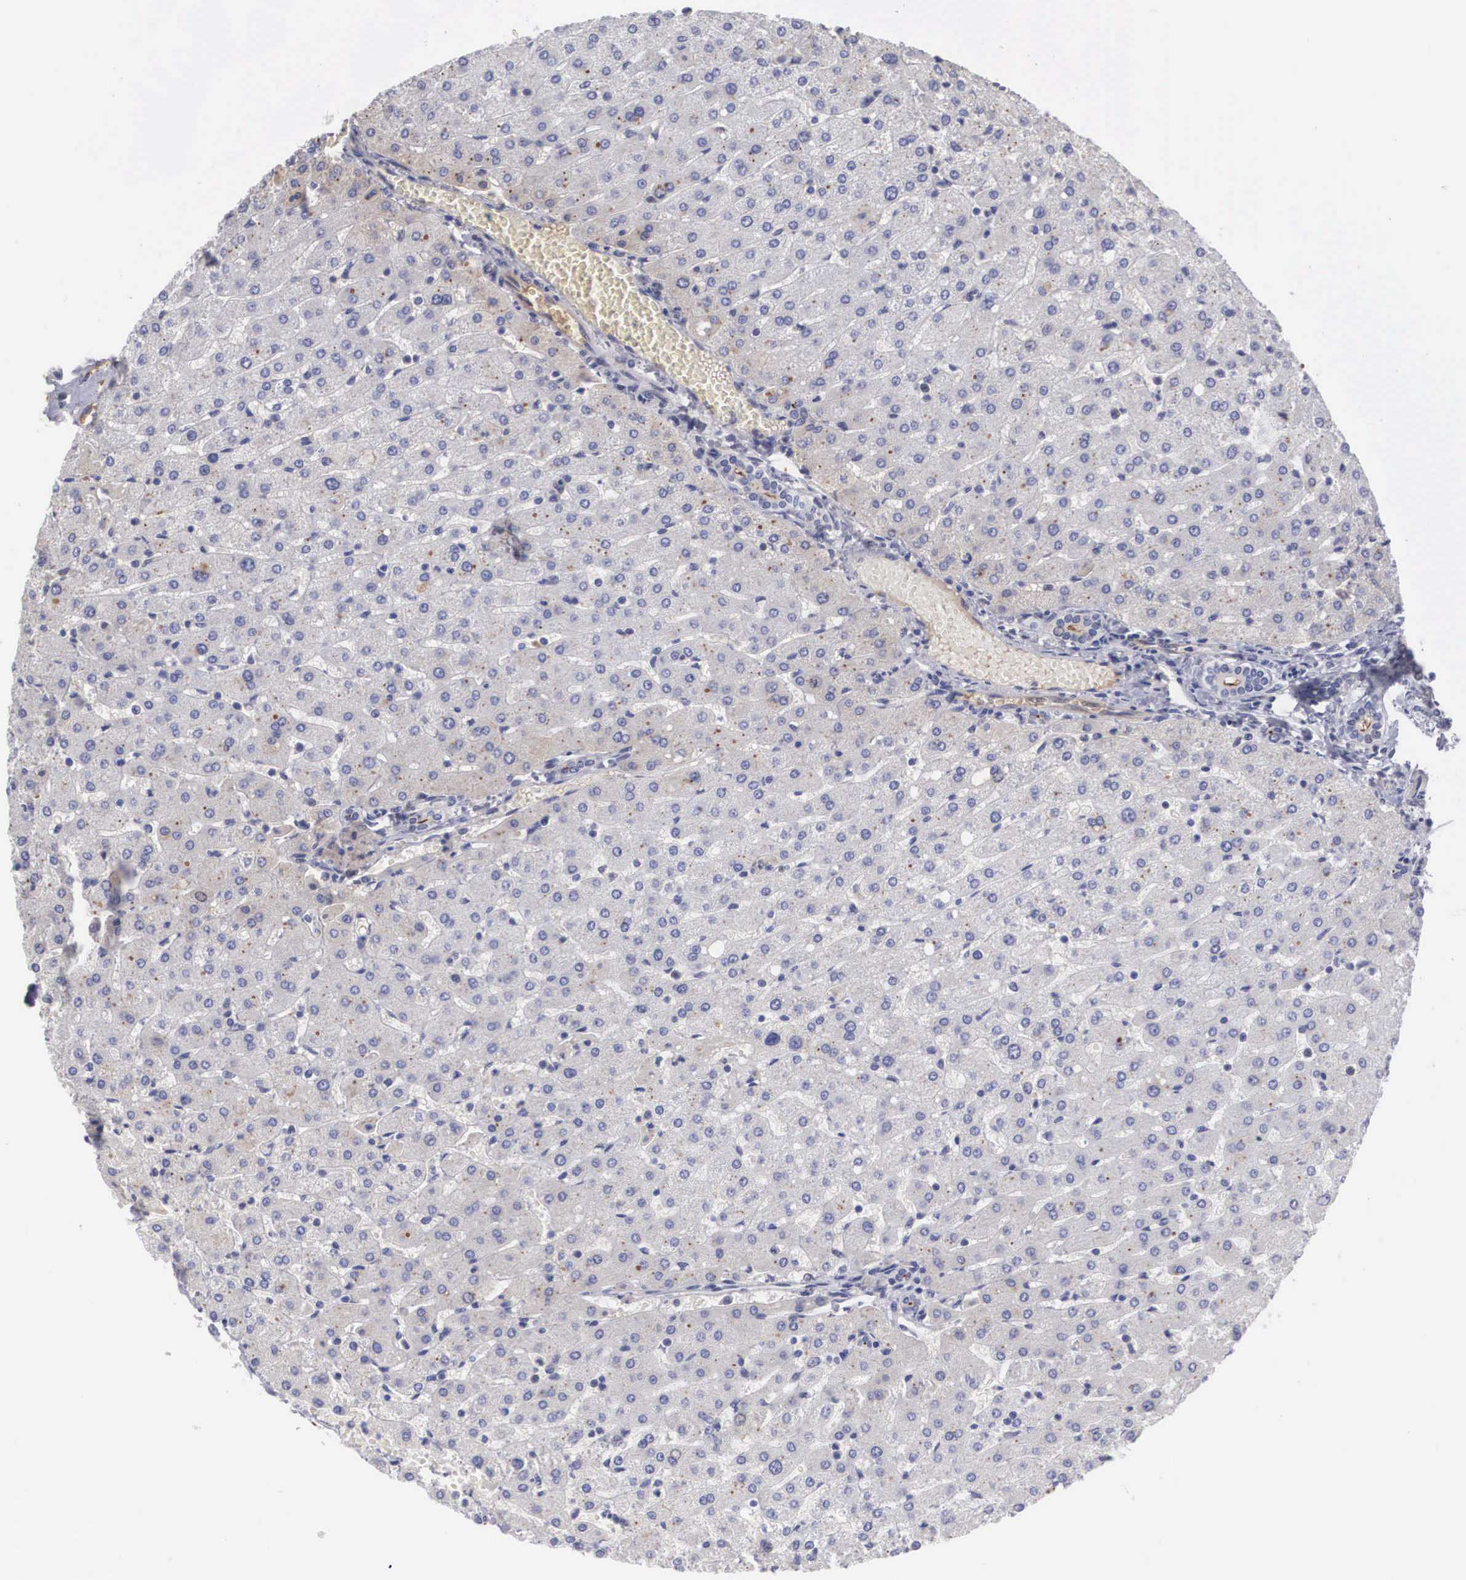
{"staining": {"intensity": "negative", "quantity": "none", "location": "none"}, "tissue": "liver", "cell_type": "Cholangiocytes", "image_type": "normal", "snomed": [{"axis": "morphology", "description": "Normal tissue, NOS"}, {"axis": "topography", "description": "Liver"}], "caption": "IHC of normal human liver displays no positivity in cholangiocytes. Brightfield microscopy of immunohistochemistry (IHC) stained with DAB (brown) and hematoxylin (blue), captured at high magnification.", "gene": "RBPJ", "patient": {"sex": "female", "age": 30}}